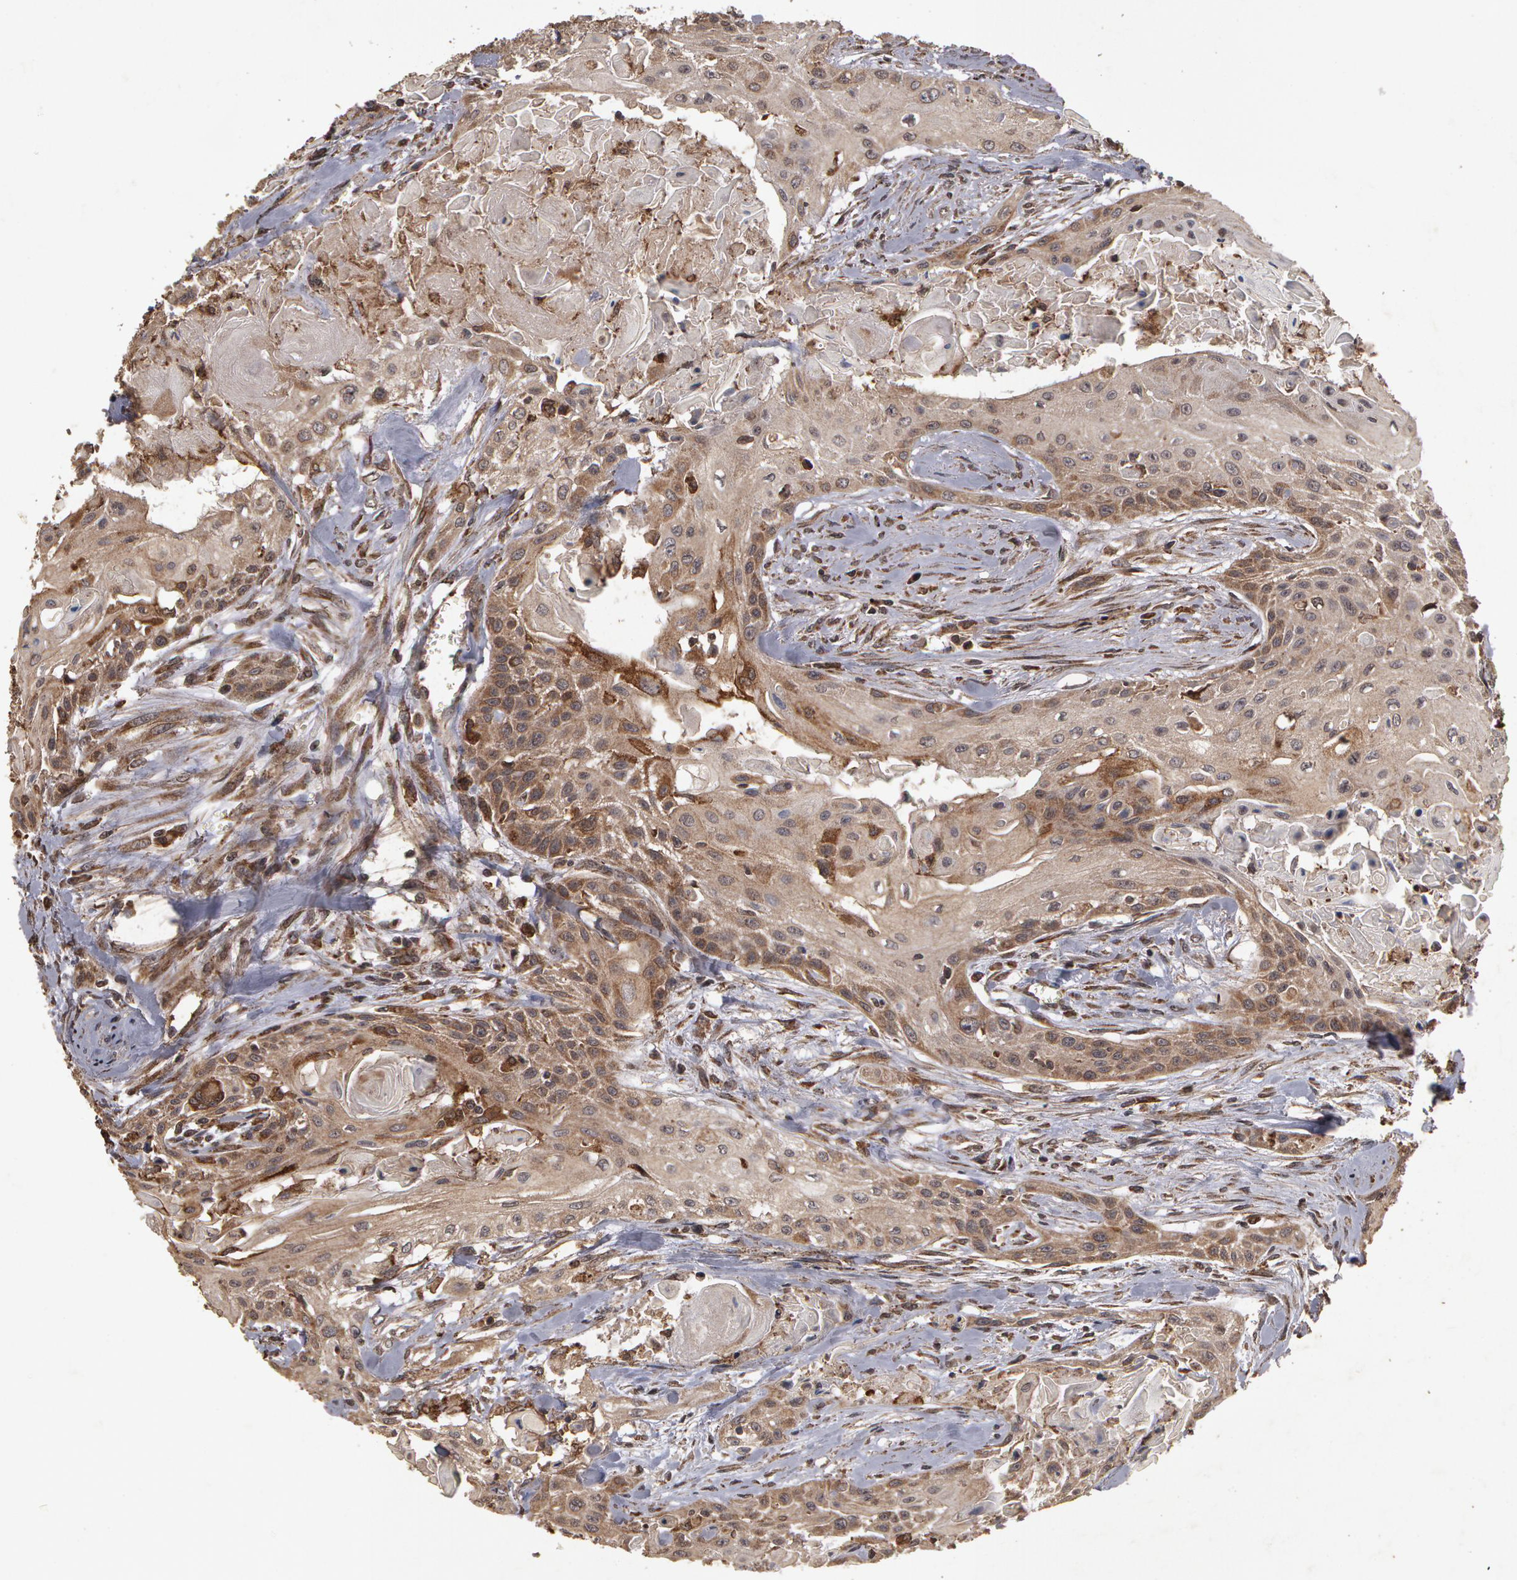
{"staining": {"intensity": "weak", "quantity": "25%-75%", "location": "cytoplasmic/membranous"}, "tissue": "head and neck cancer", "cell_type": "Tumor cells", "image_type": "cancer", "snomed": [{"axis": "morphology", "description": "Squamous cell carcinoma, NOS"}, {"axis": "morphology", "description": "Squamous cell carcinoma, metastatic, NOS"}, {"axis": "topography", "description": "Lymph node"}, {"axis": "topography", "description": "Salivary gland"}, {"axis": "topography", "description": "Head-Neck"}], "caption": "A micrograph of head and neck cancer stained for a protein displays weak cytoplasmic/membranous brown staining in tumor cells.", "gene": "CALR", "patient": {"sex": "female", "age": 74}}